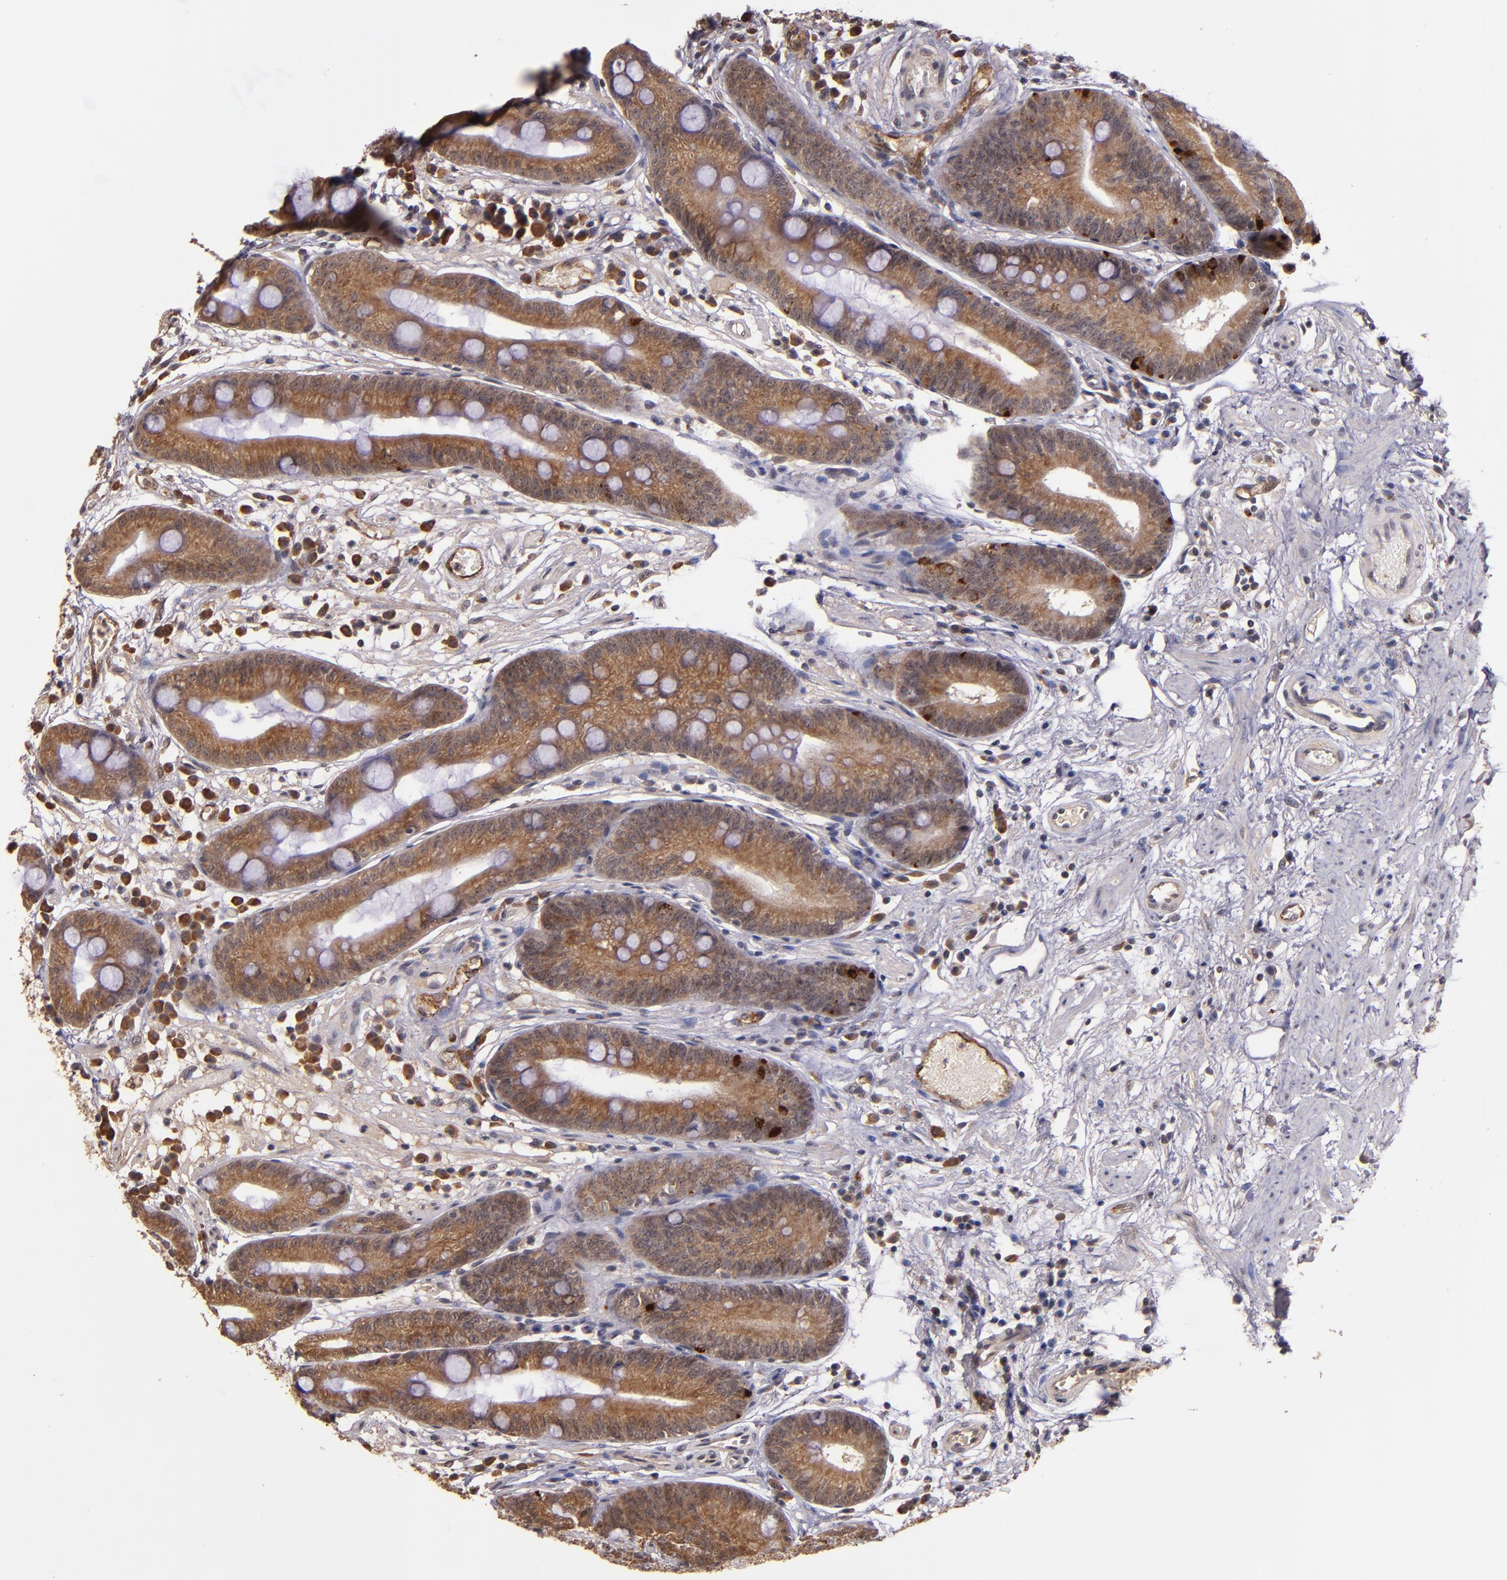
{"staining": {"intensity": "strong", "quantity": ">75%", "location": "cytoplasmic/membranous"}, "tissue": "stomach", "cell_type": "Glandular cells", "image_type": "normal", "snomed": [{"axis": "morphology", "description": "Normal tissue, NOS"}, {"axis": "morphology", "description": "Inflammation, NOS"}, {"axis": "topography", "description": "Stomach, lower"}], "caption": "Immunohistochemistry (IHC) micrograph of benign stomach stained for a protein (brown), which displays high levels of strong cytoplasmic/membranous expression in about >75% of glandular cells.", "gene": "RIOK3", "patient": {"sex": "male", "age": 59}}